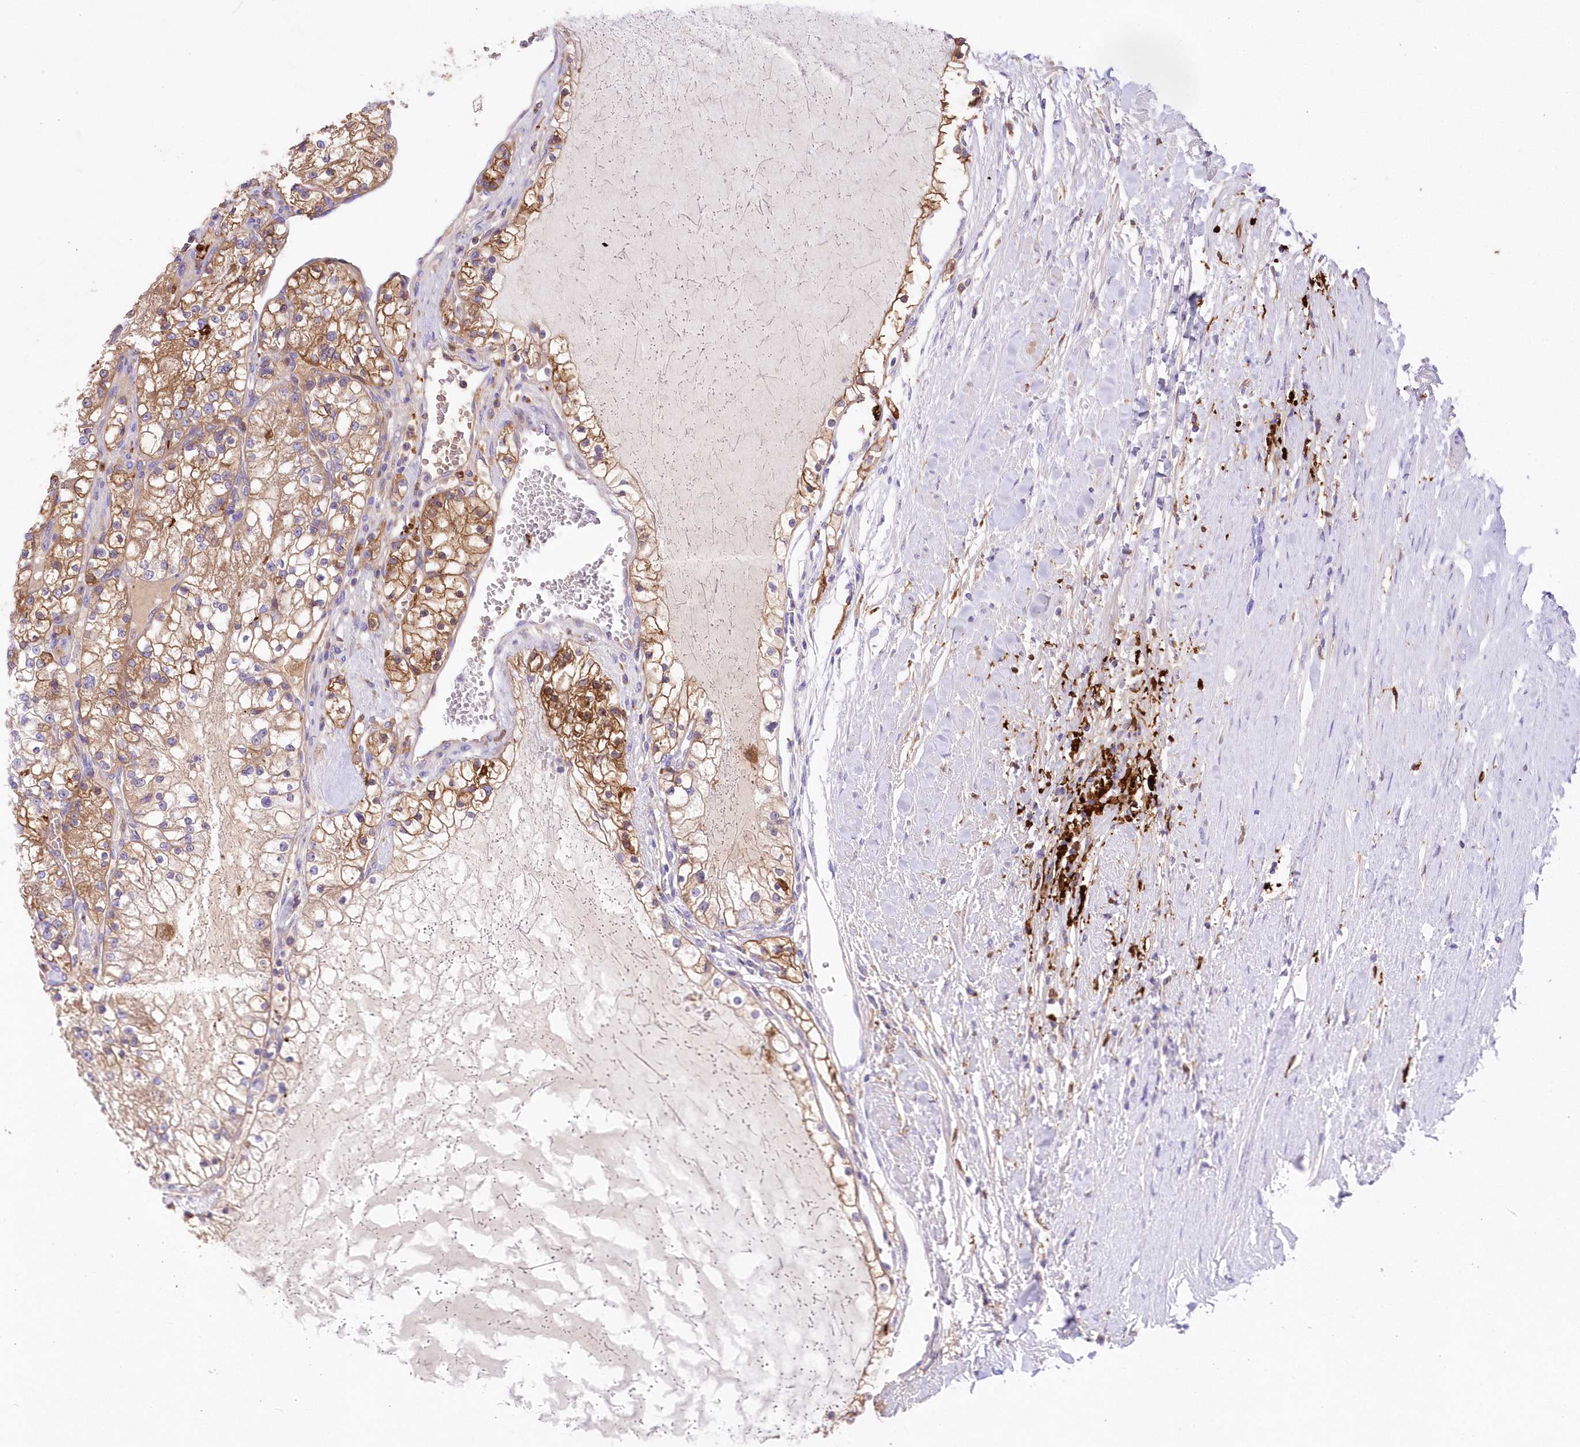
{"staining": {"intensity": "moderate", "quantity": ">75%", "location": "cytoplasmic/membranous"}, "tissue": "renal cancer", "cell_type": "Tumor cells", "image_type": "cancer", "snomed": [{"axis": "morphology", "description": "Normal tissue, NOS"}, {"axis": "morphology", "description": "Adenocarcinoma, NOS"}, {"axis": "topography", "description": "Kidney"}], "caption": "Tumor cells display medium levels of moderate cytoplasmic/membranous staining in approximately >75% of cells in renal cancer. The protein is shown in brown color, while the nuclei are stained blue.", "gene": "DNAJC19", "patient": {"sex": "male", "age": 68}}